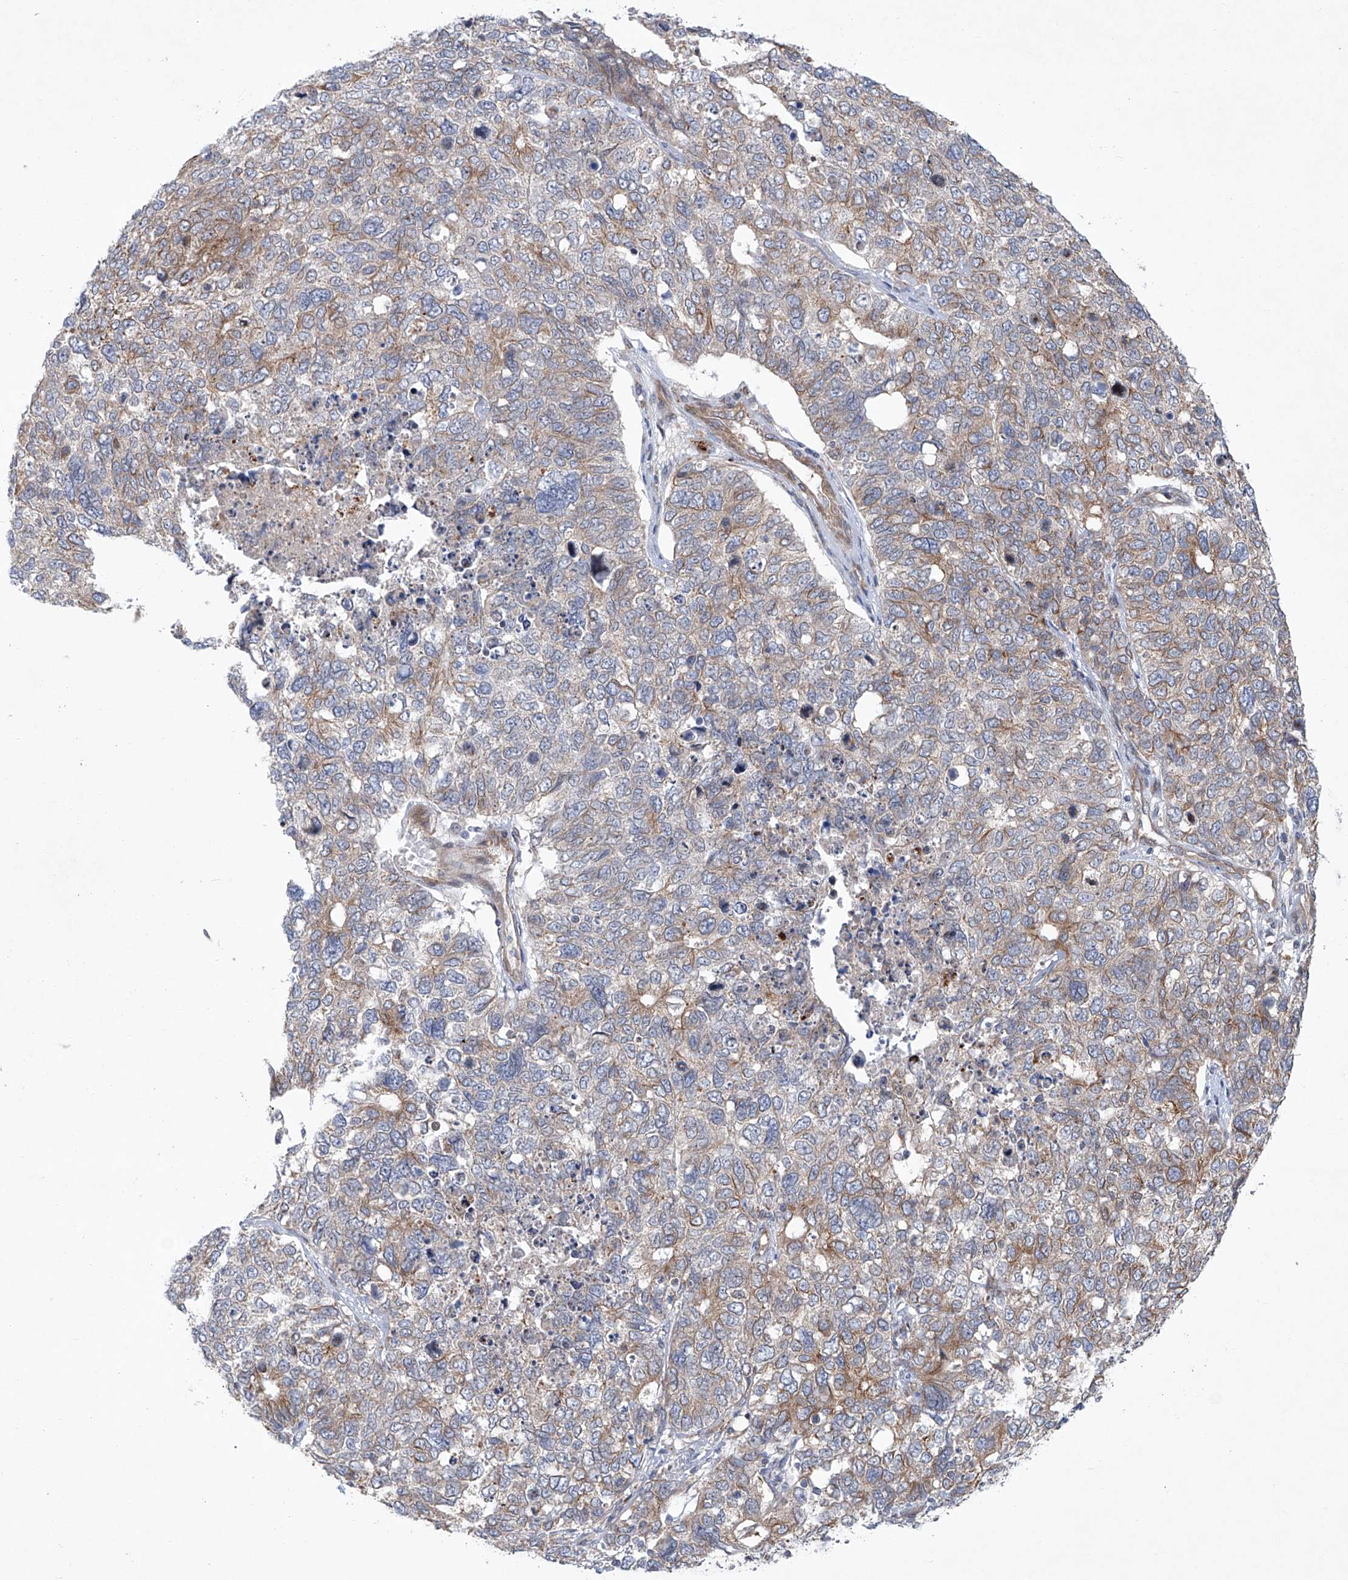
{"staining": {"intensity": "moderate", "quantity": "<25%", "location": "cytoplasmic/membranous"}, "tissue": "cervical cancer", "cell_type": "Tumor cells", "image_type": "cancer", "snomed": [{"axis": "morphology", "description": "Squamous cell carcinoma, NOS"}, {"axis": "topography", "description": "Cervix"}], "caption": "An image of human cervical squamous cell carcinoma stained for a protein reveals moderate cytoplasmic/membranous brown staining in tumor cells.", "gene": "KLC4", "patient": {"sex": "female", "age": 63}}